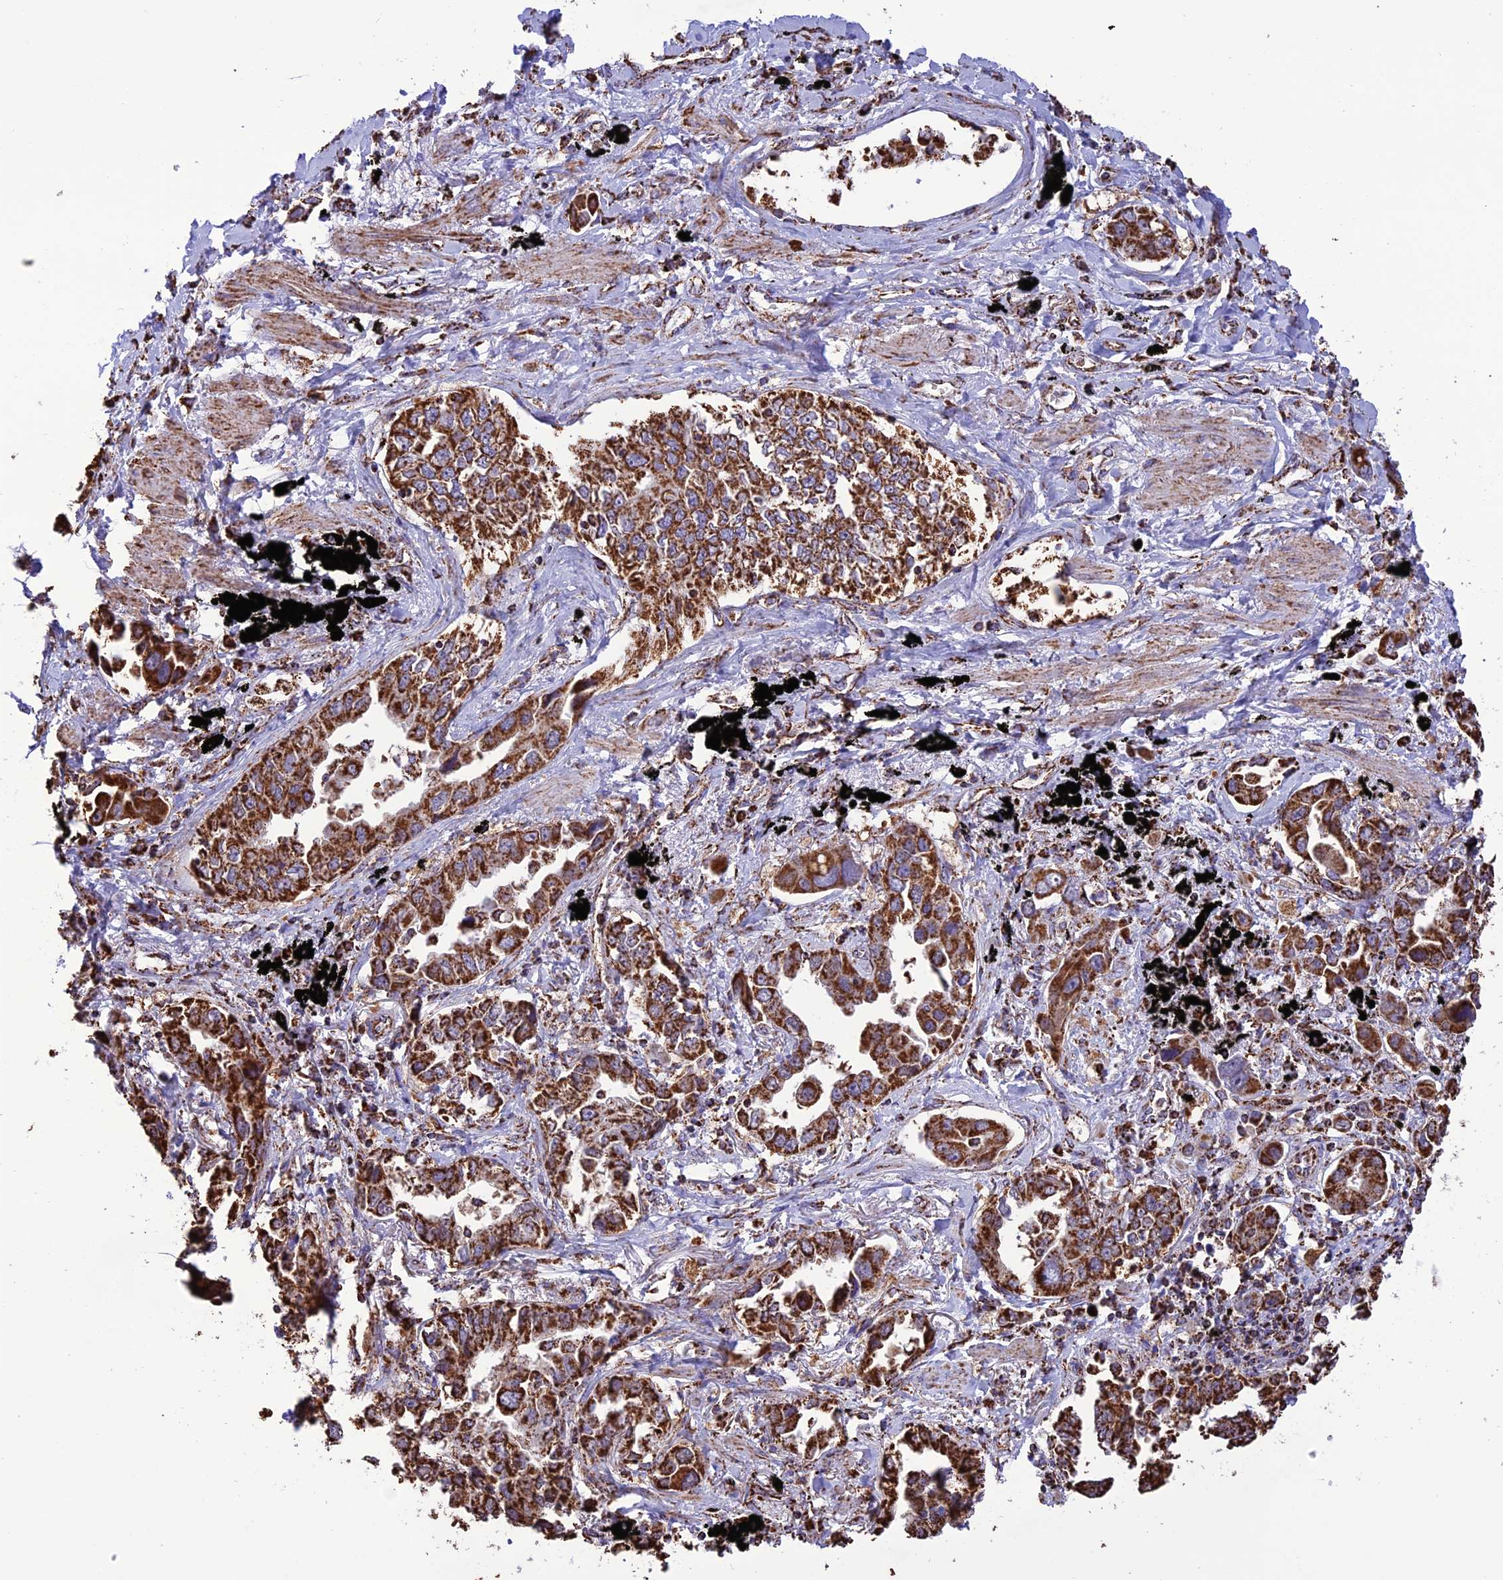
{"staining": {"intensity": "strong", "quantity": ">75%", "location": "cytoplasmic/membranous"}, "tissue": "lung cancer", "cell_type": "Tumor cells", "image_type": "cancer", "snomed": [{"axis": "morphology", "description": "Adenocarcinoma, NOS"}, {"axis": "topography", "description": "Lung"}], "caption": "A photomicrograph showing strong cytoplasmic/membranous staining in about >75% of tumor cells in lung cancer, as visualized by brown immunohistochemical staining.", "gene": "NDUFAF1", "patient": {"sex": "male", "age": 67}}